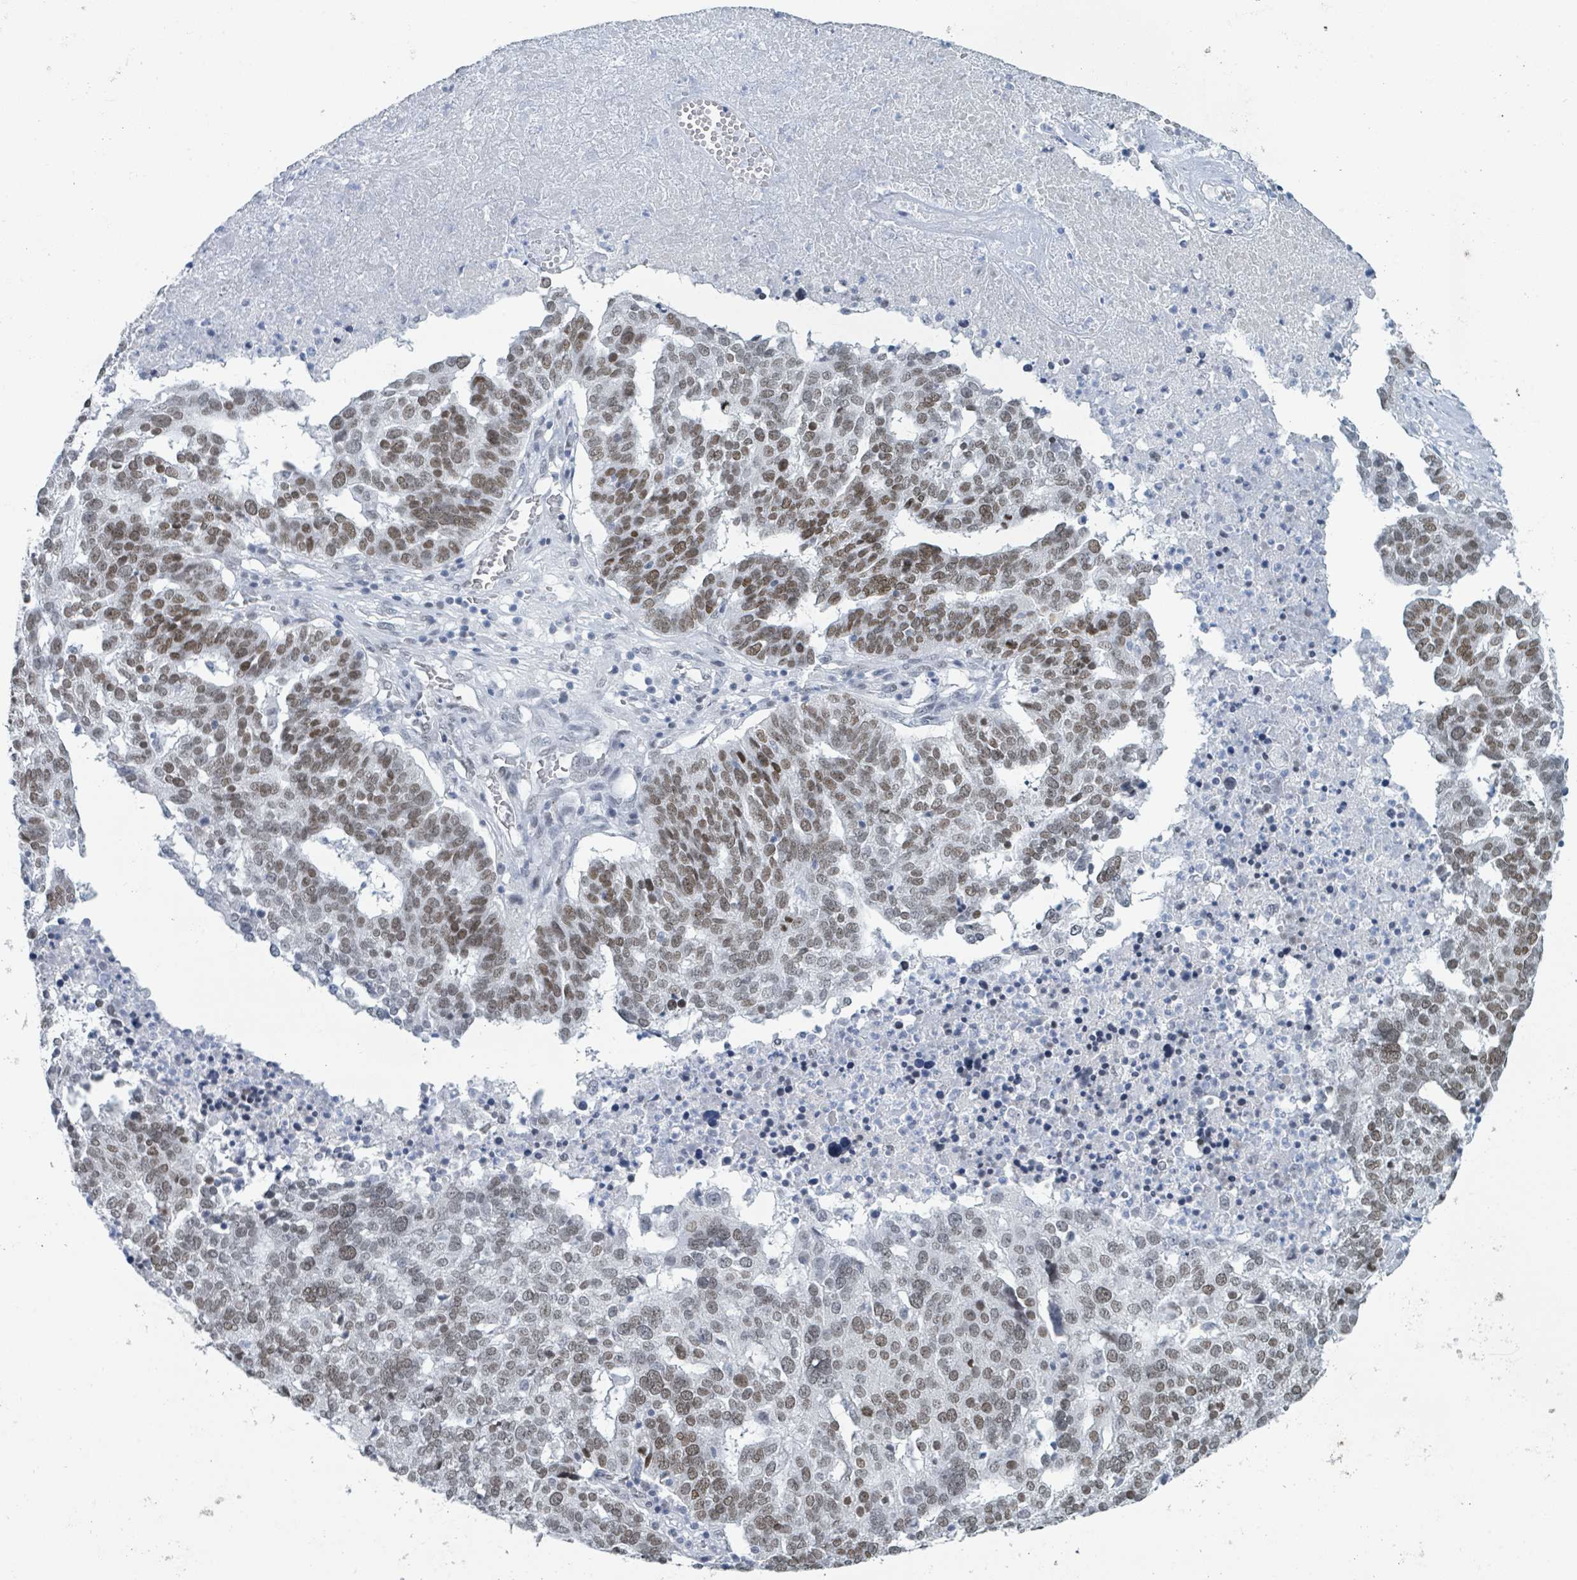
{"staining": {"intensity": "moderate", "quantity": ">75%", "location": "nuclear"}, "tissue": "ovarian cancer", "cell_type": "Tumor cells", "image_type": "cancer", "snomed": [{"axis": "morphology", "description": "Cystadenocarcinoma, serous, NOS"}, {"axis": "topography", "description": "Ovary"}], "caption": "Immunohistochemistry (DAB (3,3'-diaminobenzidine)) staining of serous cystadenocarcinoma (ovarian) demonstrates moderate nuclear protein positivity in approximately >75% of tumor cells. (DAB = brown stain, brightfield microscopy at high magnification).", "gene": "EHMT2", "patient": {"sex": "female", "age": 59}}